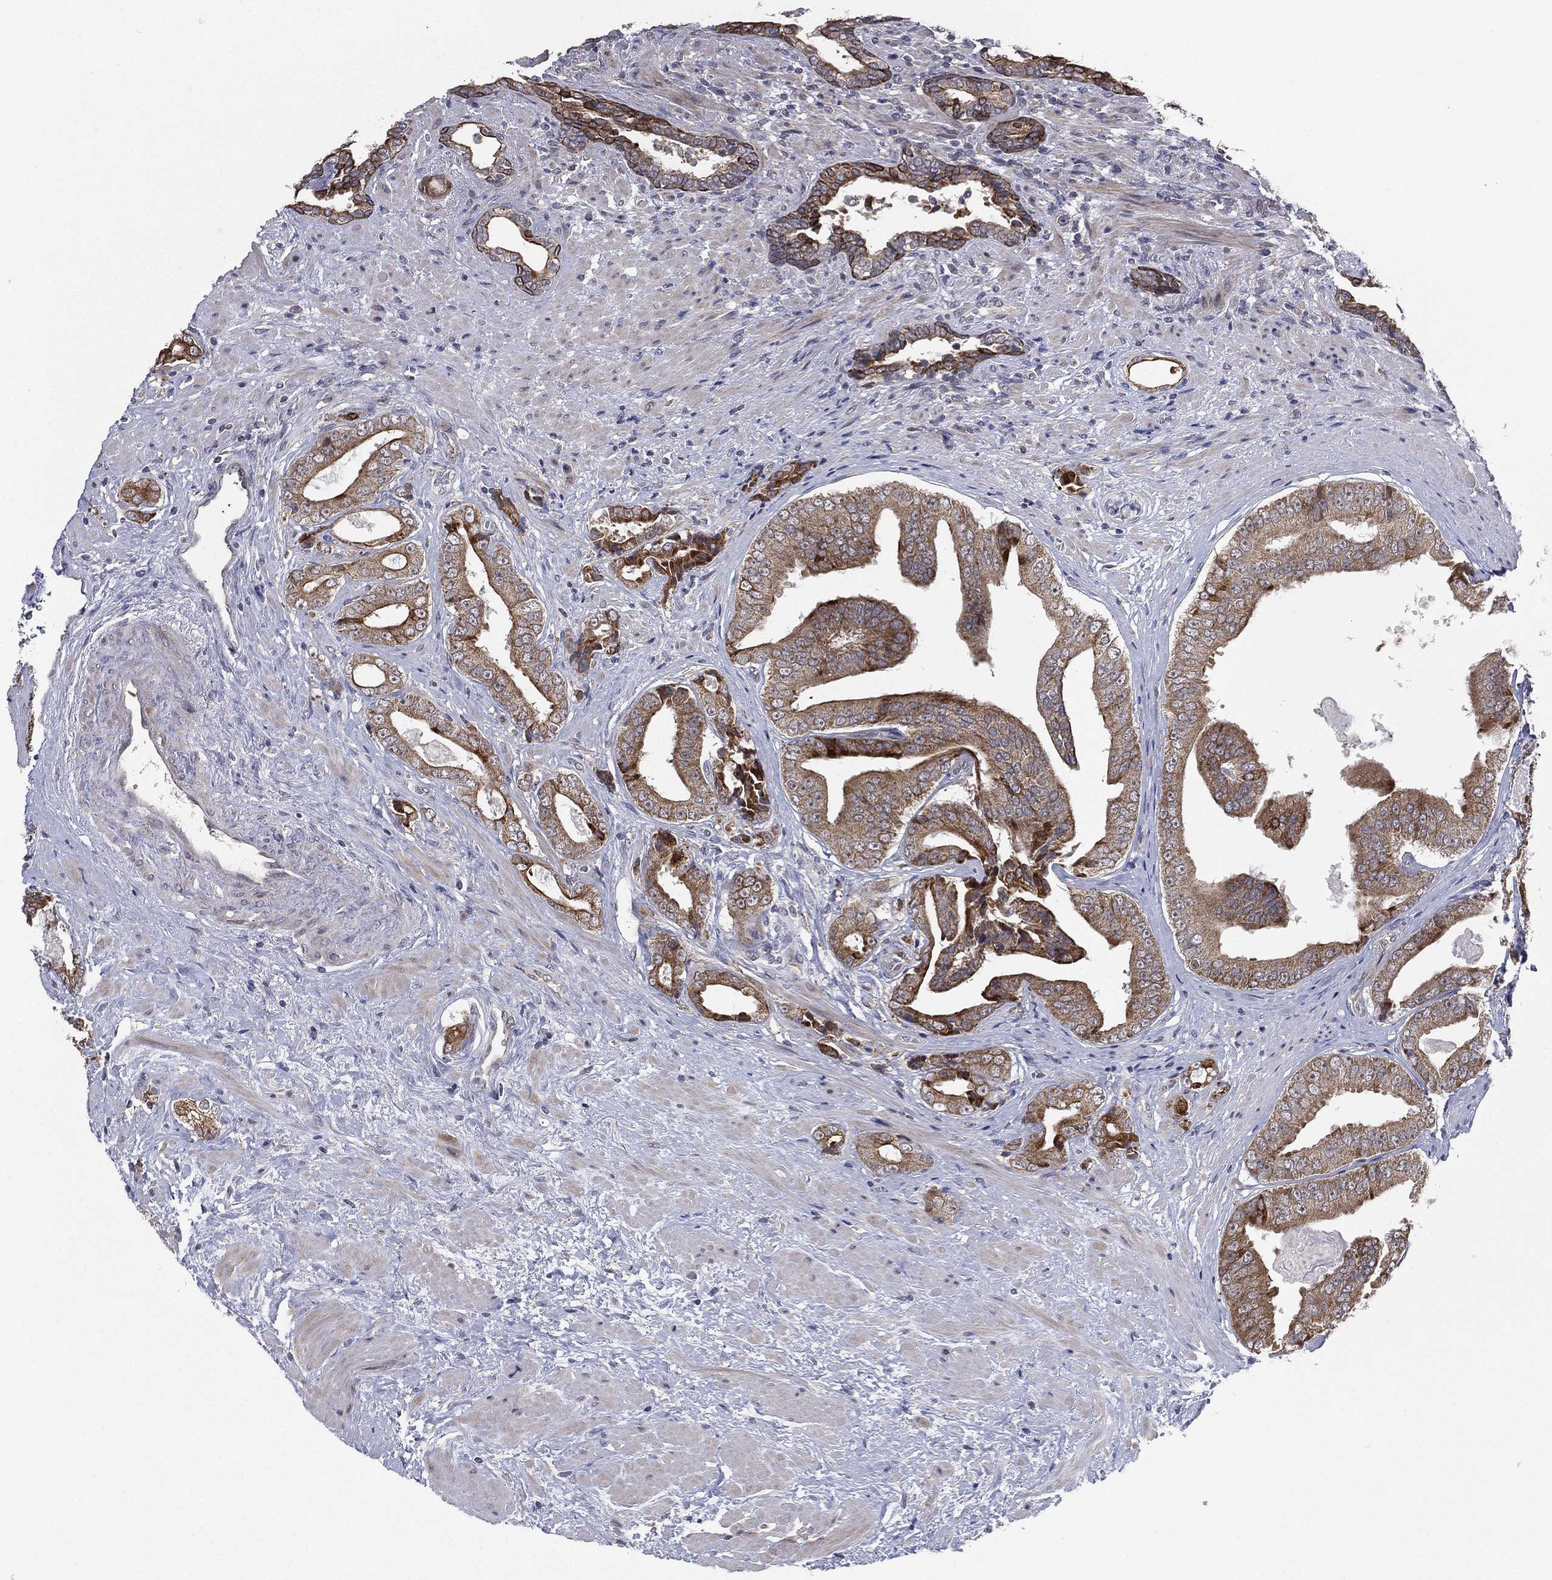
{"staining": {"intensity": "strong", "quantity": "25%-75%", "location": "cytoplasmic/membranous"}, "tissue": "prostate cancer", "cell_type": "Tumor cells", "image_type": "cancer", "snomed": [{"axis": "morphology", "description": "Adenocarcinoma, Low grade"}, {"axis": "topography", "description": "Prostate and seminal vesicle, NOS"}], "caption": "There is high levels of strong cytoplasmic/membranous positivity in tumor cells of prostate cancer (low-grade adenocarcinoma), as demonstrated by immunohistochemical staining (brown color).", "gene": "KAT14", "patient": {"sex": "male", "age": 61}}